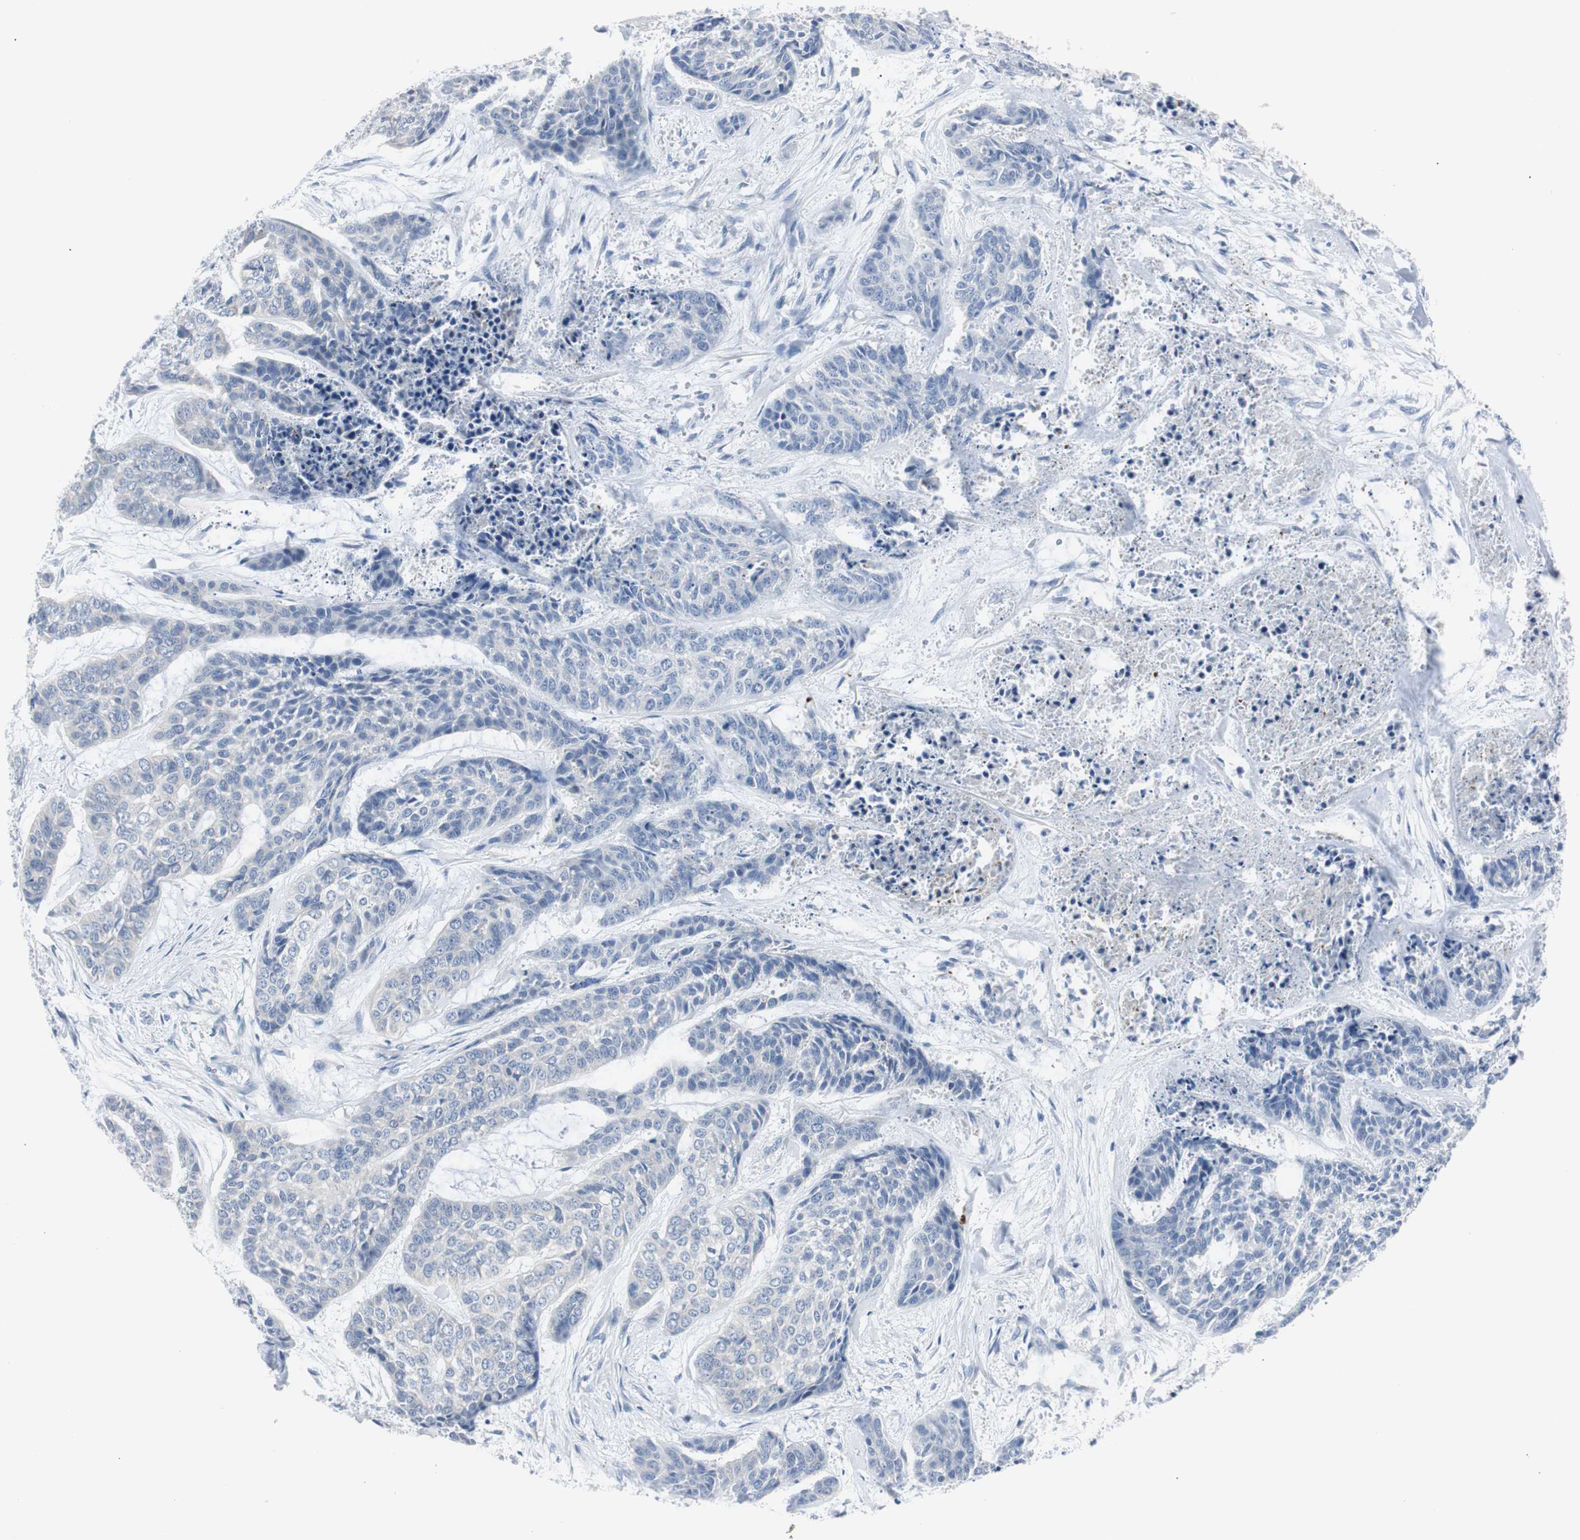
{"staining": {"intensity": "negative", "quantity": "none", "location": "none"}, "tissue": "skin cancer", "cell_type": "Tumor cells", "image_type": "cancer", "snomed": [{"axis": "morphology", "description": "Basal cell carcinoma"}, {"axis": "topography", "description": "Skin"}], "caption": "The IHC image has no significant staining in tumor cells of skin basal cell carcinoma tissue.", "gene": "RASA1", "patient": {"sex": "female", "age": 64}}